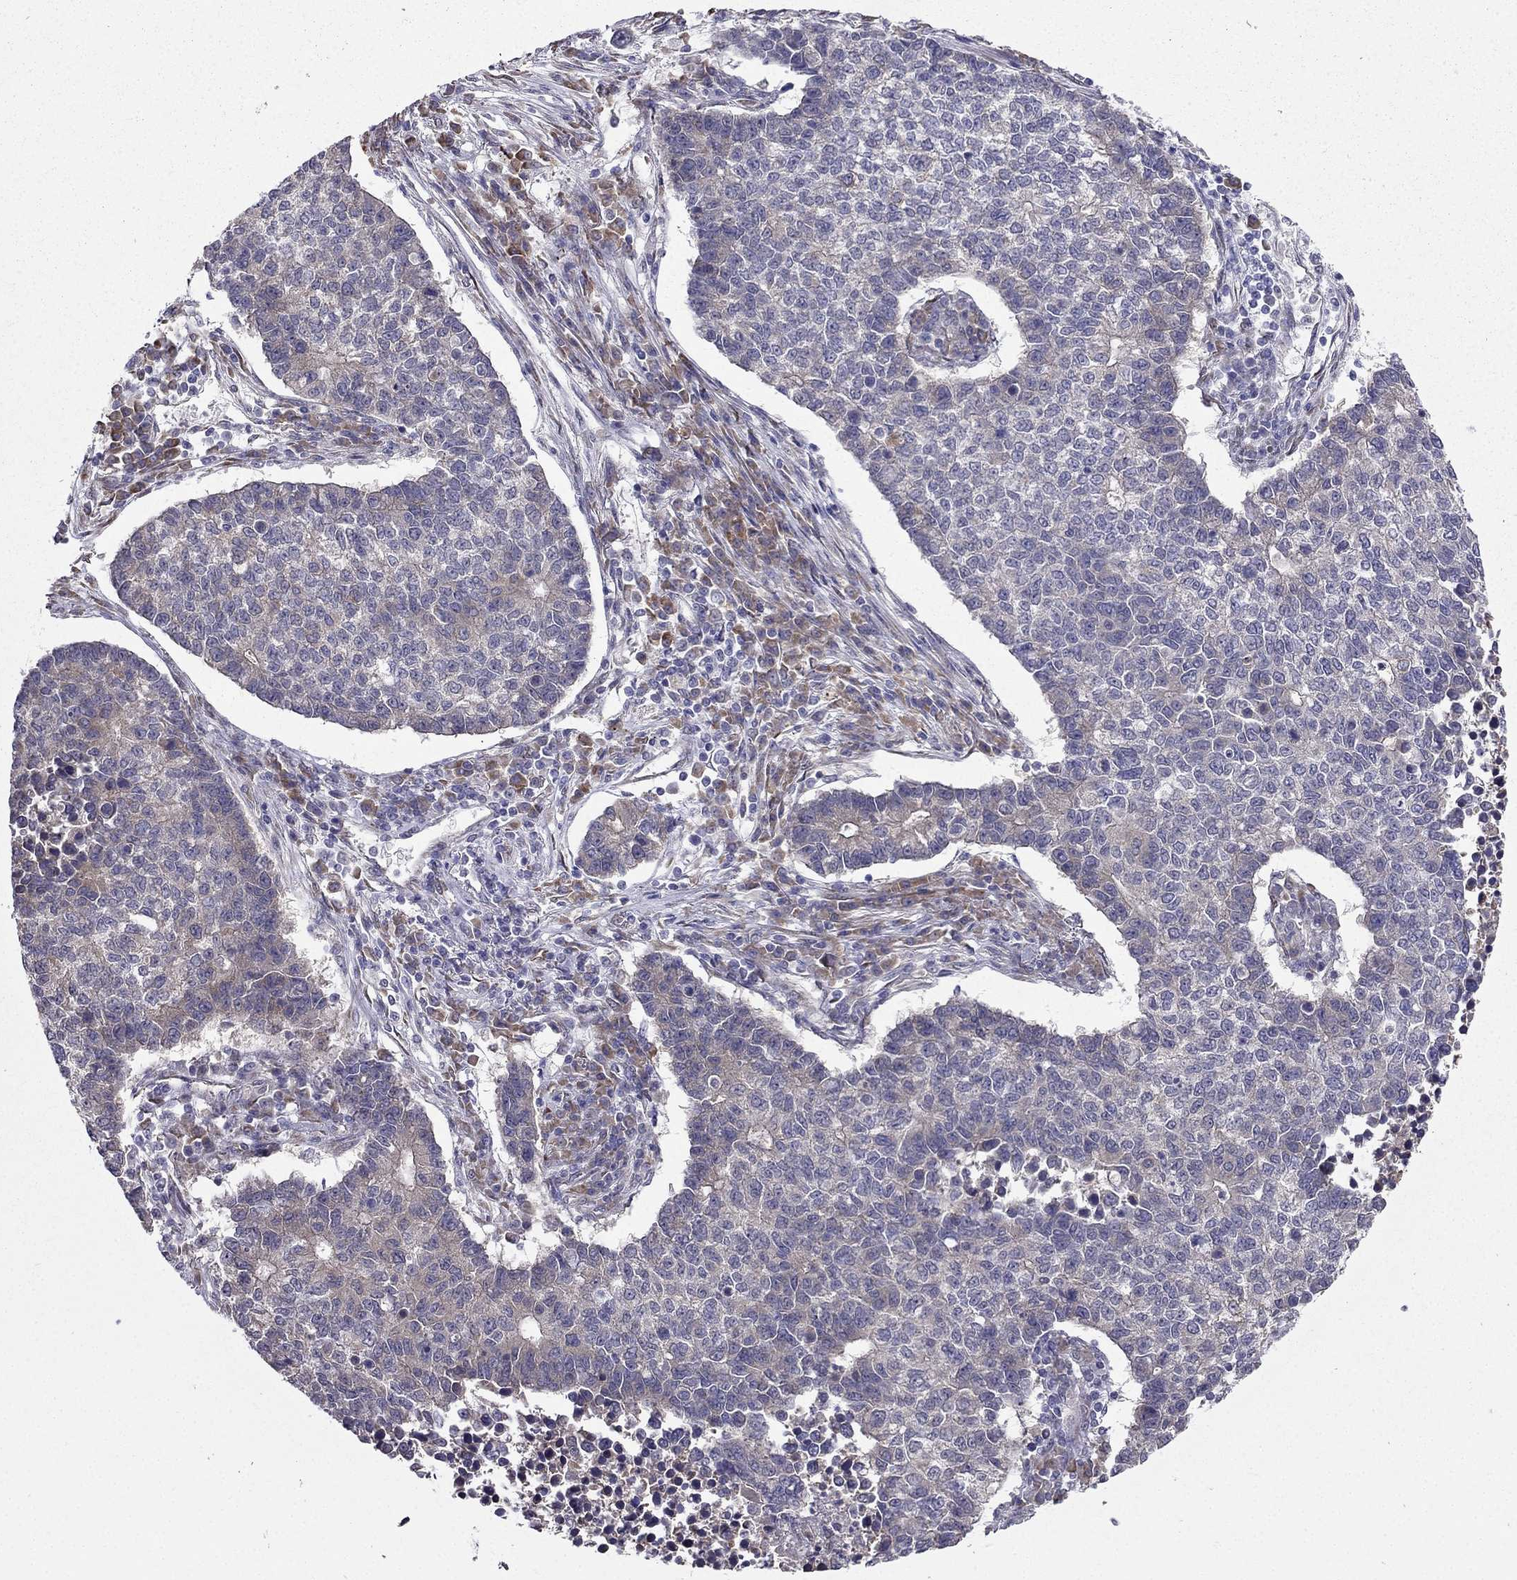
{"staining": {"intensity": "weak", "quantity": "<25%", "location": "cytoplasmic/membranous"}, "tissue": "lung cancer", "cell_type": "Tumor cells", "image_type": "cancer", "snomed": [{"axis": "morphology", "description": "Adenocarcinoma, NOS"}, {"axis": "topography", "description": "Lung"}], "caption": "Immunohistochemical staining of human lung cancer (adenocarcinoma) shows no significant positivity in tumor cells. (DAB IHC with hematoxylin counter stain).", "gene": "ARHGEF28", "patient": {"sex": "male", "age": 57}}